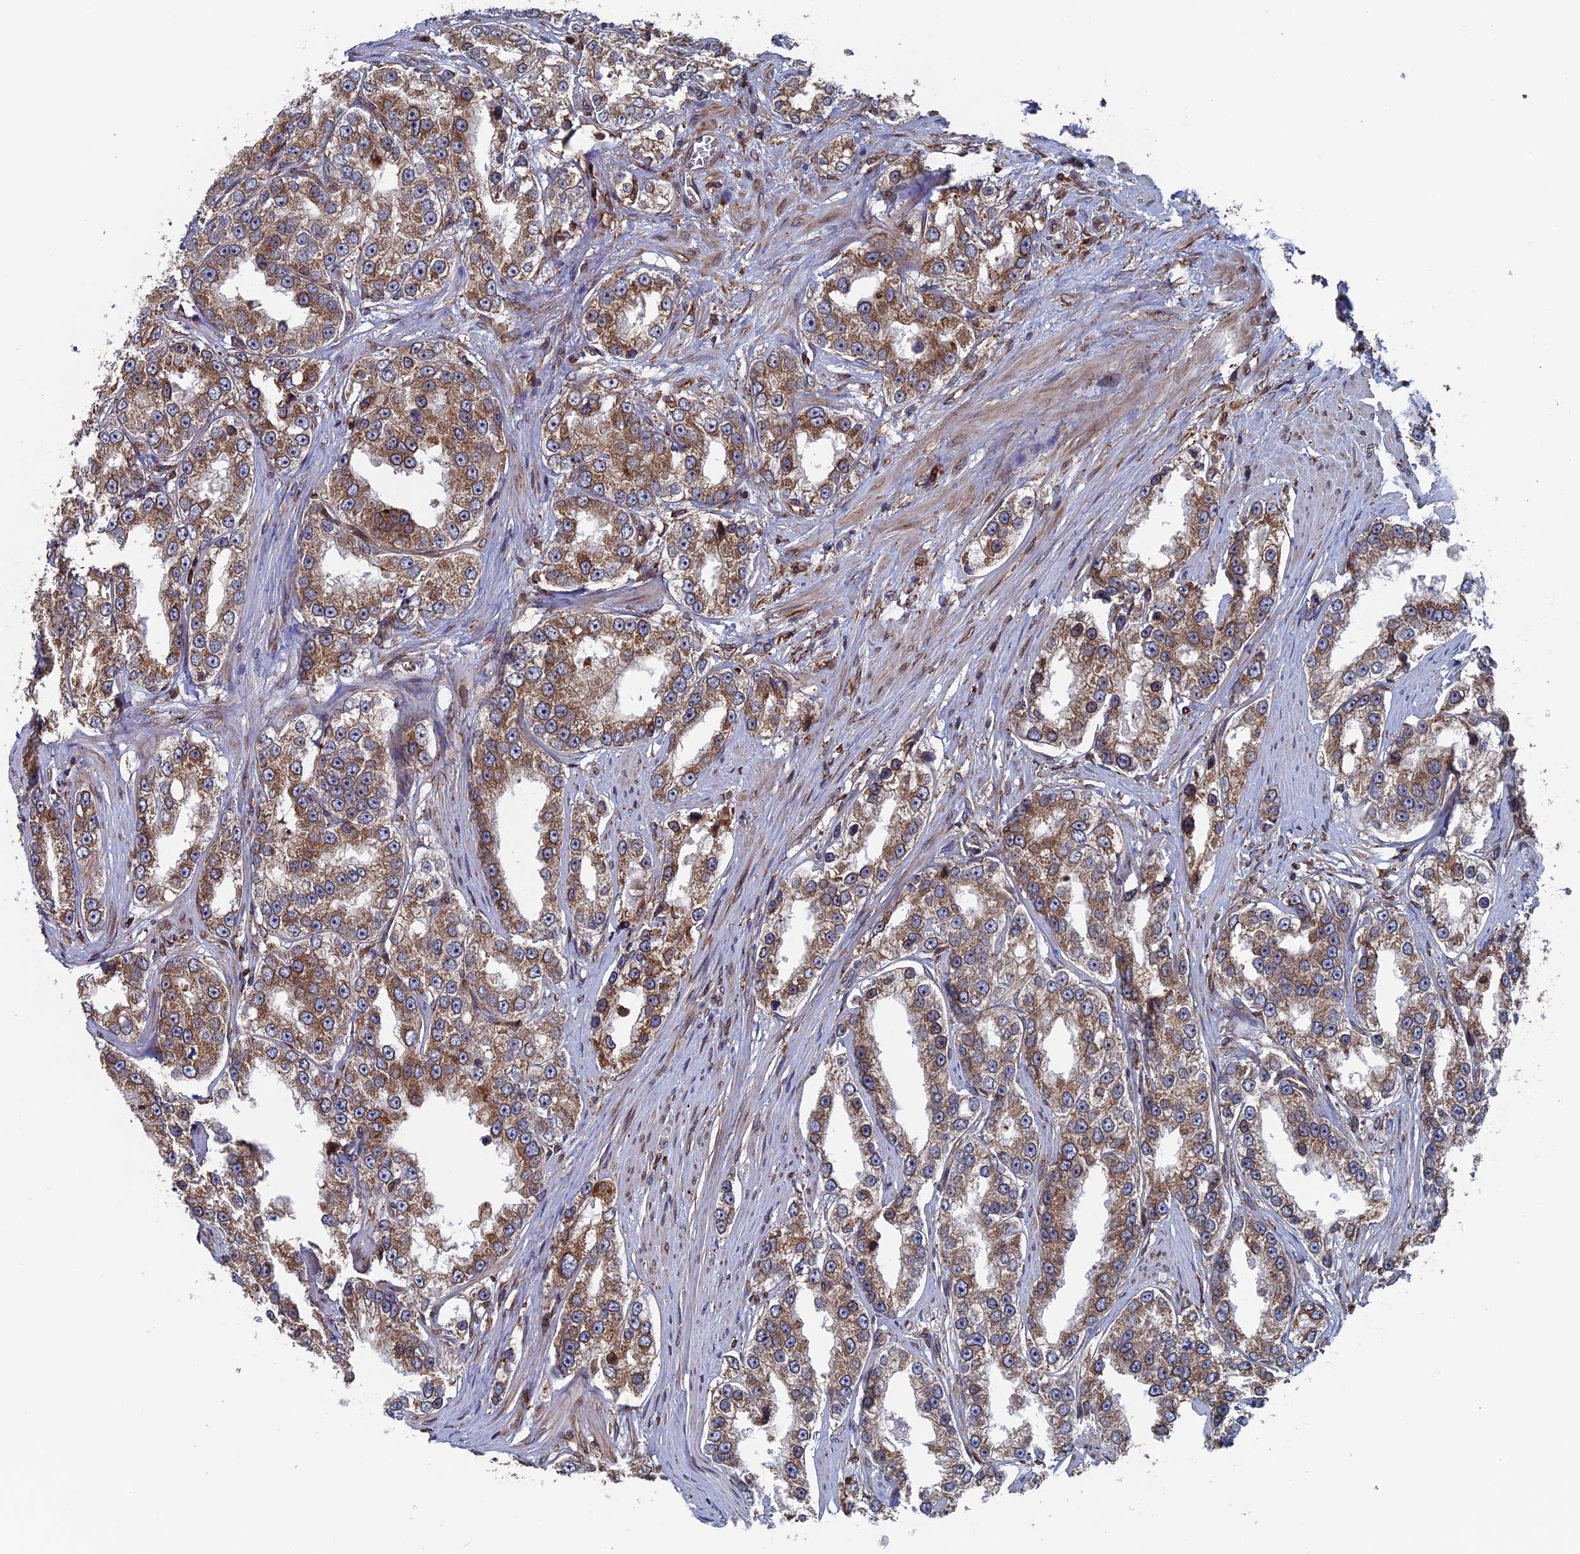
{"staining": {"intensity": "moderate", "quantity": ">75%", "location": "cytoplasmic/membranous"}, "tissue": "prostate cancer", "cell_type": "Tumor cells", "image_type": "cancer", "snomed": [{"axis": "morphology", "description": "Normal tissue, NOS"}, {"axis": "morphology", "description": "Adenocarcinoma, High grade"}, {"axis": "topography", "description": "Prostate"}], "caption": "Brown immunohistochemical staining in prostate cancer displays moderate cytoplasmic/membranous expression in approximately >75% of tumor cells.", "gene": "RPUSD1", "patient": {"sex": "male", "age": 83}}